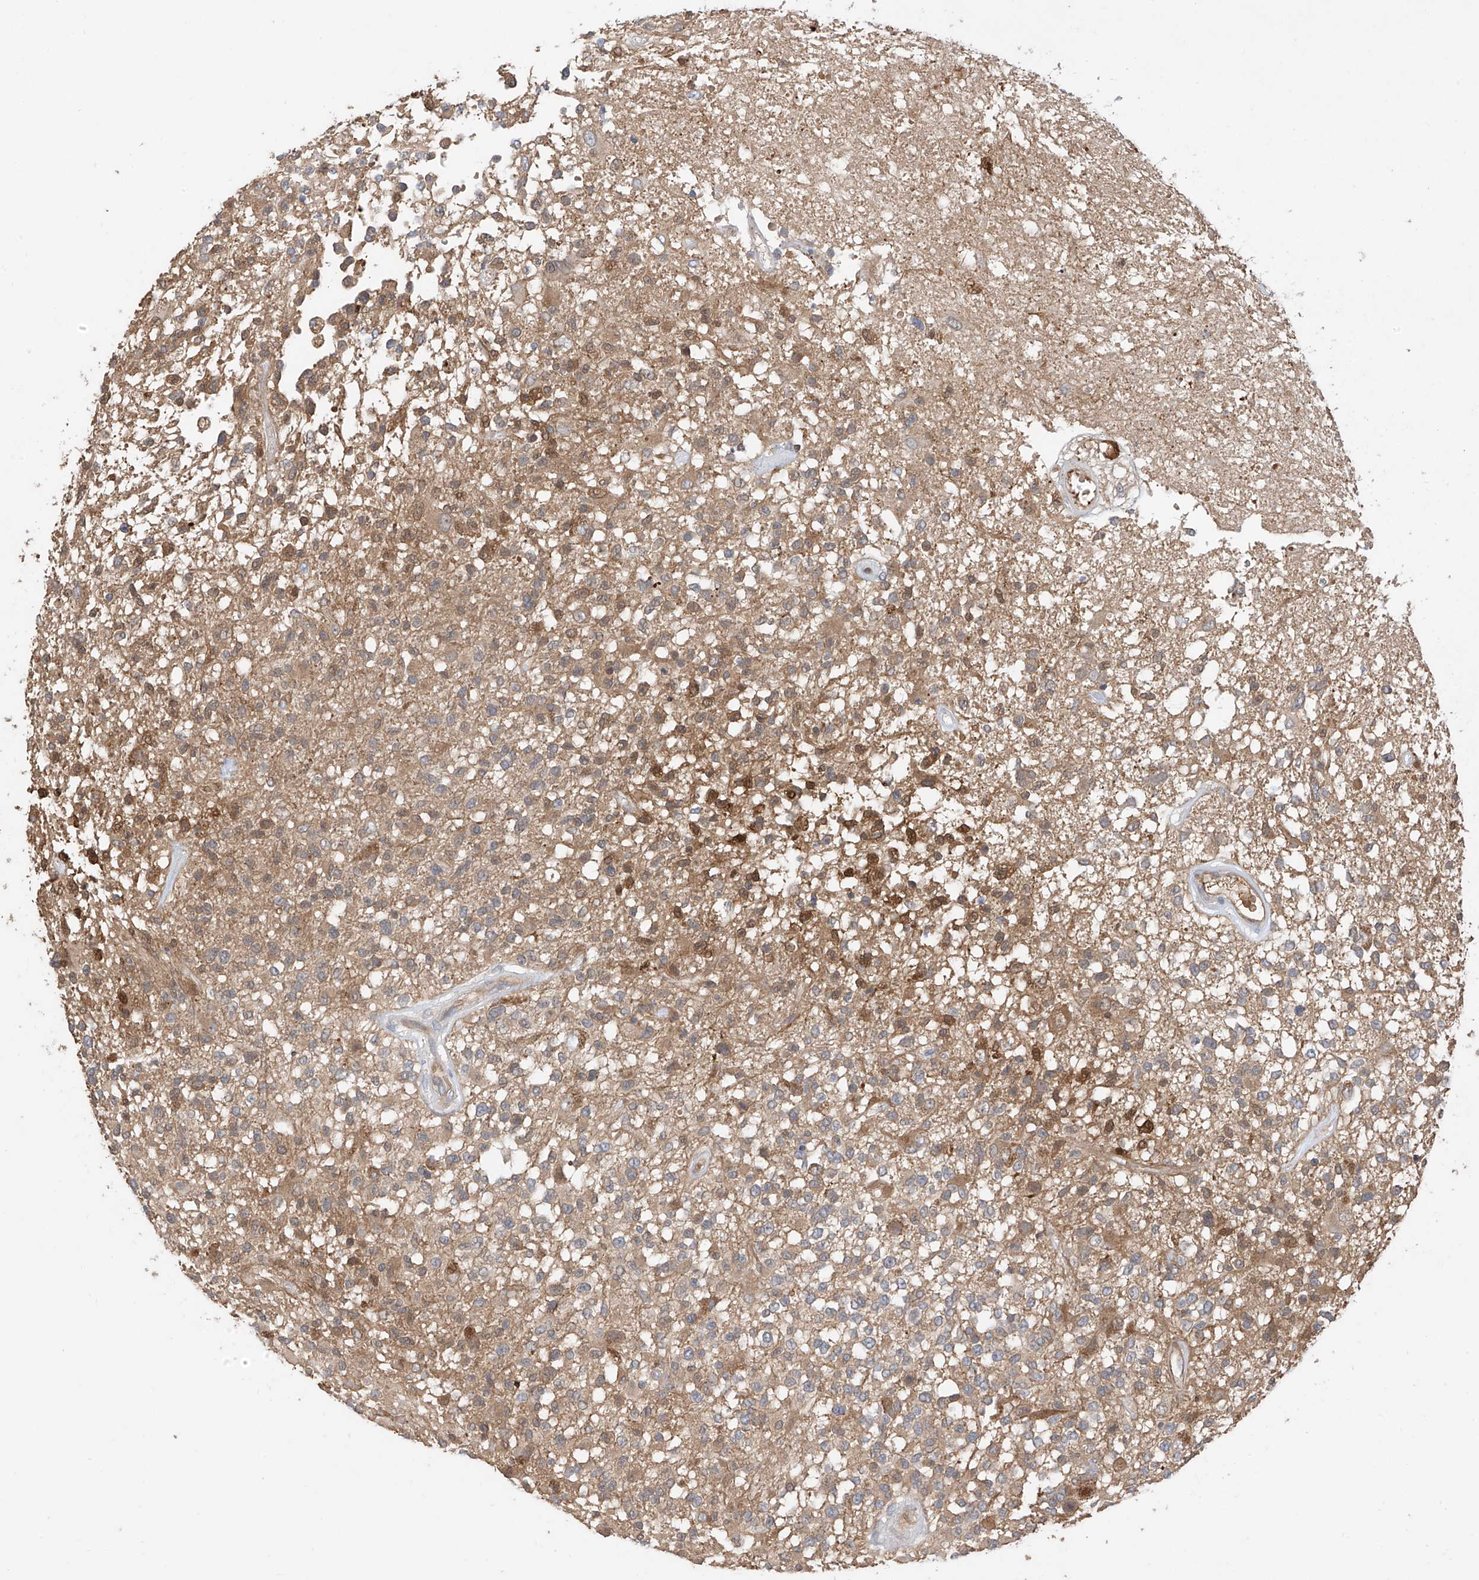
{"staining": {"intensity": "moderate", "quantity": "<25%", "location": "cytoplasmic/membranous"}, "tissue": "glioma", "cell_type": "Tumor cells", "image_type": "cancer", "snomed": [{"axis": "morphology", "description": "Glioma, malignant, High grade"}, {"axis": "morphology", "description": "Glioblastoma, NOS"}, {"axis": "topography", "description": "Brain"}], "caption": "Immunohistochemistry (IHC) histopathology image of glioma stained for a protein (brown), which reveals low levels of moderate cytoplasmic/membranous expression in approximately <25% of tumor cells.", "gene": "CACNA2D4", "patient": {"sex": "male", "age": 60}}